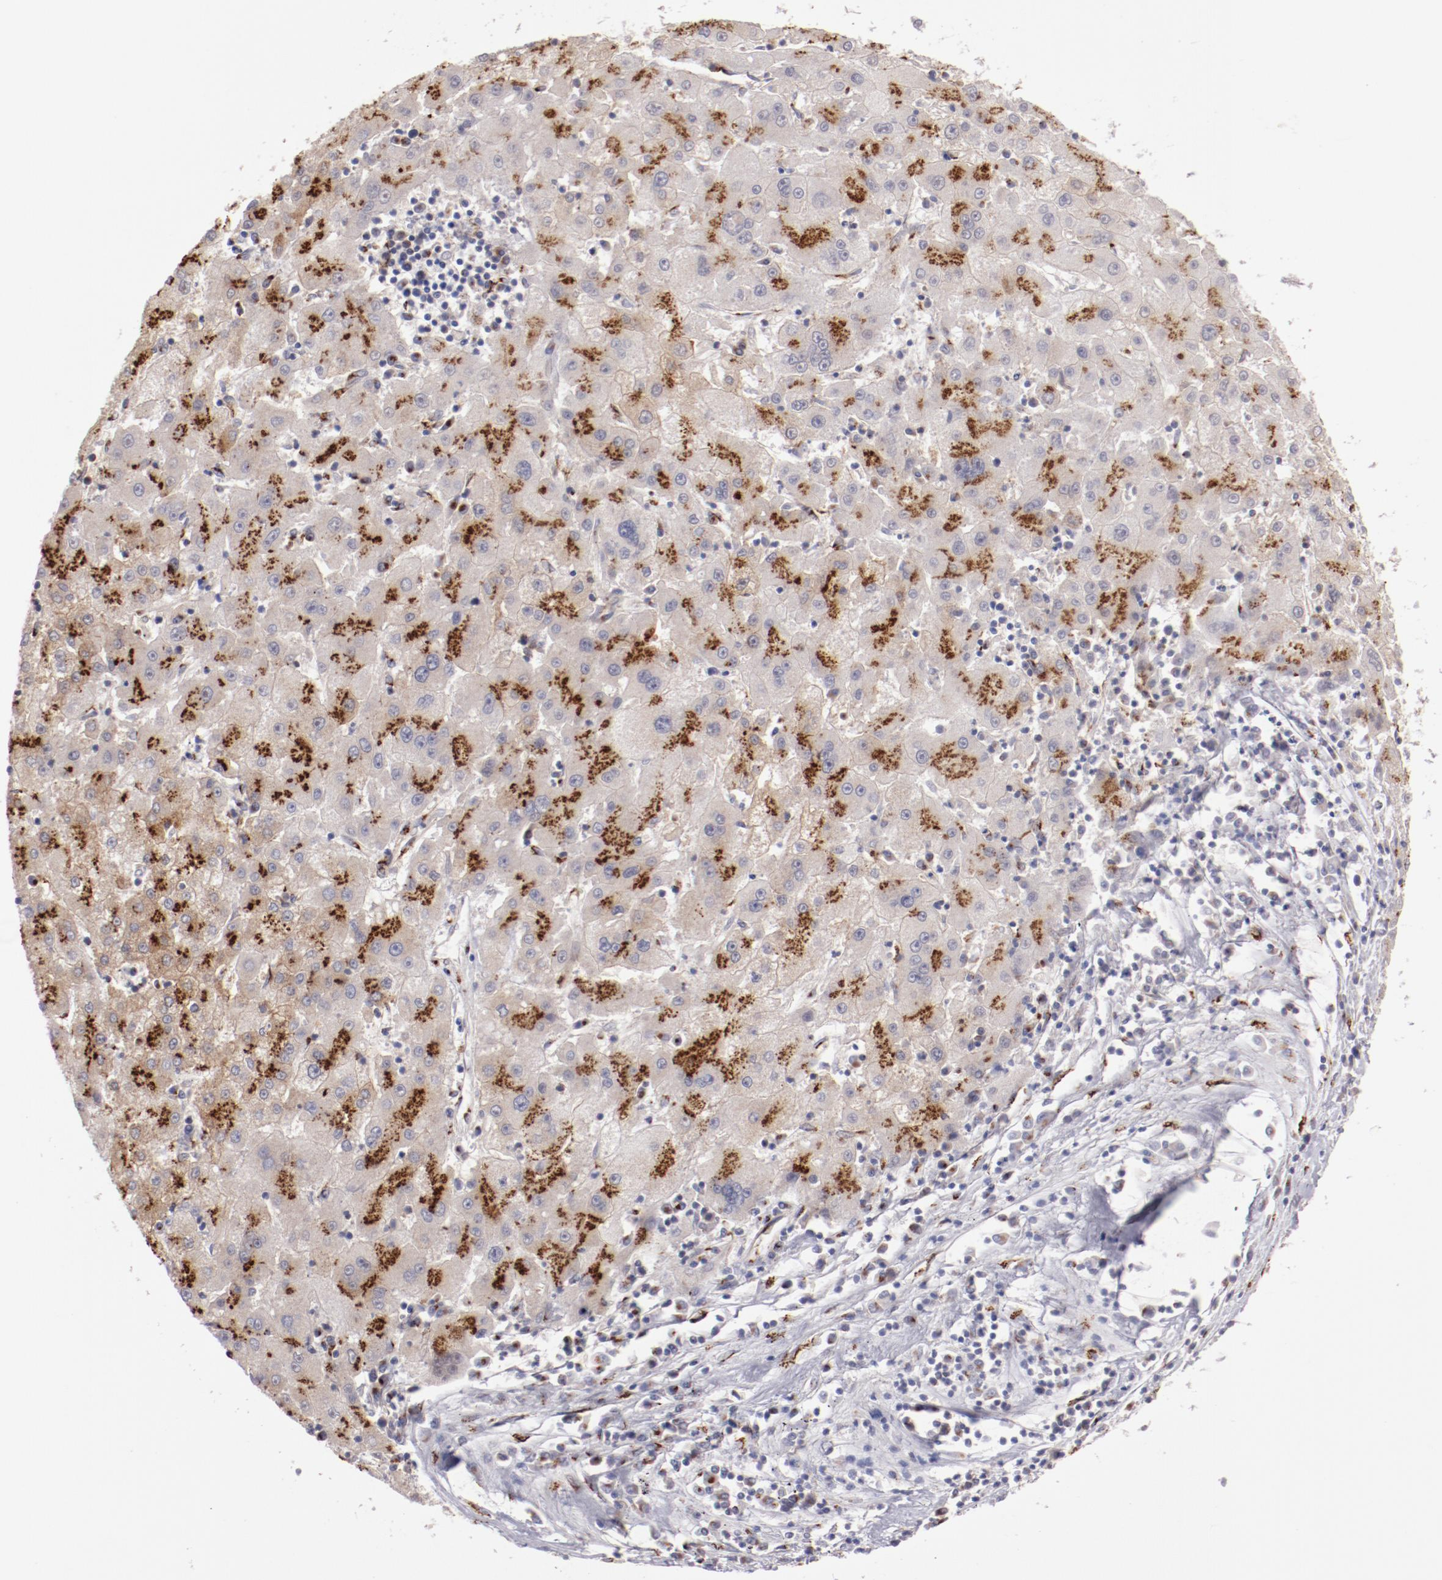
{"staining": {"intensity": "strong", "quantity": ">75%", "location": "cytoplasmic/membranous"}, "tissue": "liver cancer", "cell_type": "Tumor cells", "image_type": "cancer", "snomed": [{"axis": "morphology", "description": "Carcinoma, Hepatocellular, NOS"}, {"axis": "topography", "description": "Liver"}], "caption": "Liver cancer (hepatocellular carcinoma) tissue exhibits strong cytoplasmic/membranous staining in approximately >75% of tumor cells", "gene": "GOLIM4", "patient": {"sex": "male", "age": 72}}